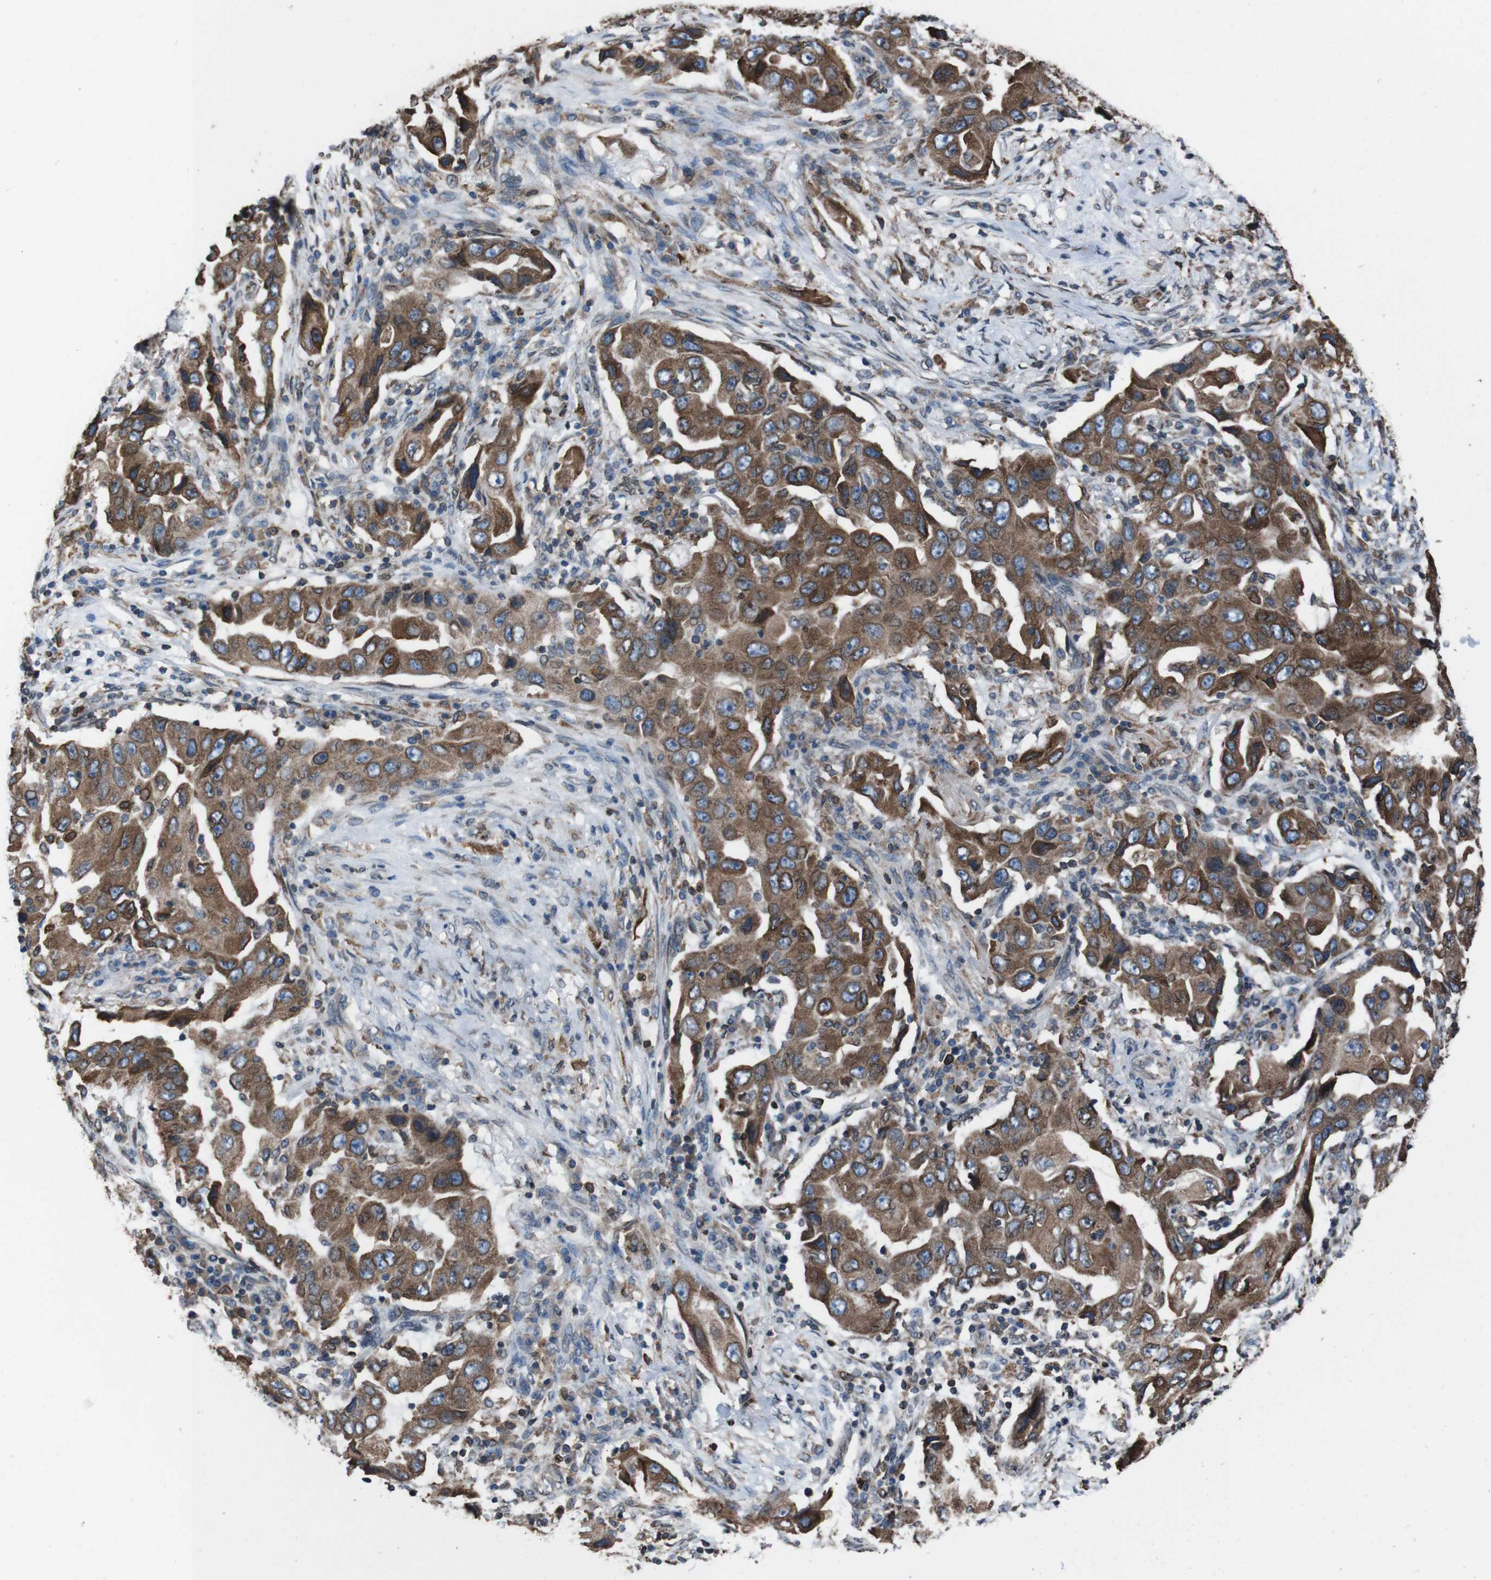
{"staining": {"intensity": "moderate", "quantity": ">75%", "location": "cytoplasmic/membranous"}, "tissue": "lung cancer", "cell_type": "Tumor cells", "image_type": "cancer", "snomed": [{"axis": "morphology", "description": "Adenocarcinoma, NOS"}, {"axis": "topography", "description": "Lung"}], "caption": "A brown stain shows moderate cytoplasmic/membranous staining of a protein in lung cancer (adenocarcinoma) tumor cells.", "gene": "APMAP", "patient": {"sex": "female", "age": 65}}